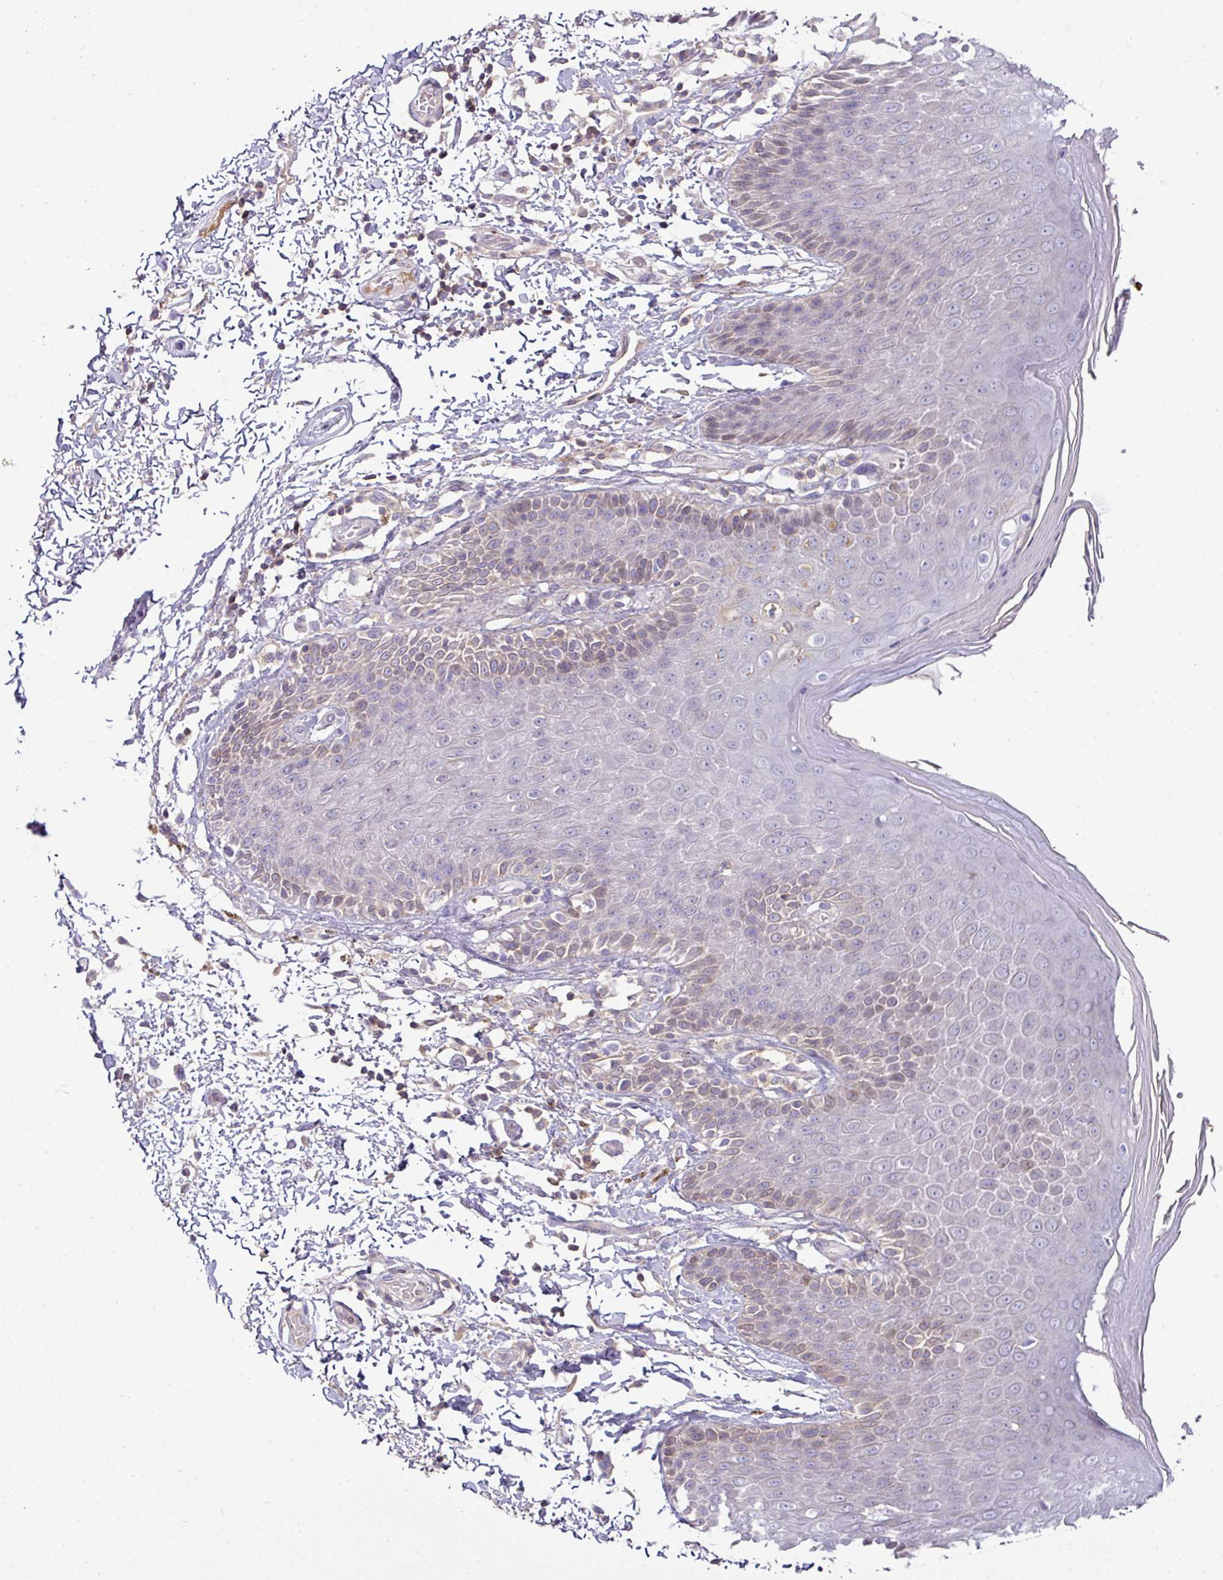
{"staining": {"intensity": "weak", "quantity": "<25%", "location": "cytoplasmic/membranous,nuclear"}, "tissue": "skin", "cell_type": "Epidermal cells", "image_type": "normal", "snomed": [{"axis": "morphology", "description": "Normal tissue, NOS"}, {"axis": "topography", "description": "Peripheral nerve tissue"}], "caption": "DAB immunohistochemical staining of benign human skin shows no significant positivity in epidermal cells. Brightfield microscopy of immunohistochemistry stained with DAB (3,3'-diaminobenzidine) (brown) and hematoxylin (blue), captured at high magnification.", "gene": "SLAMF6", "patient": {"sex": "male", "age": 51}}